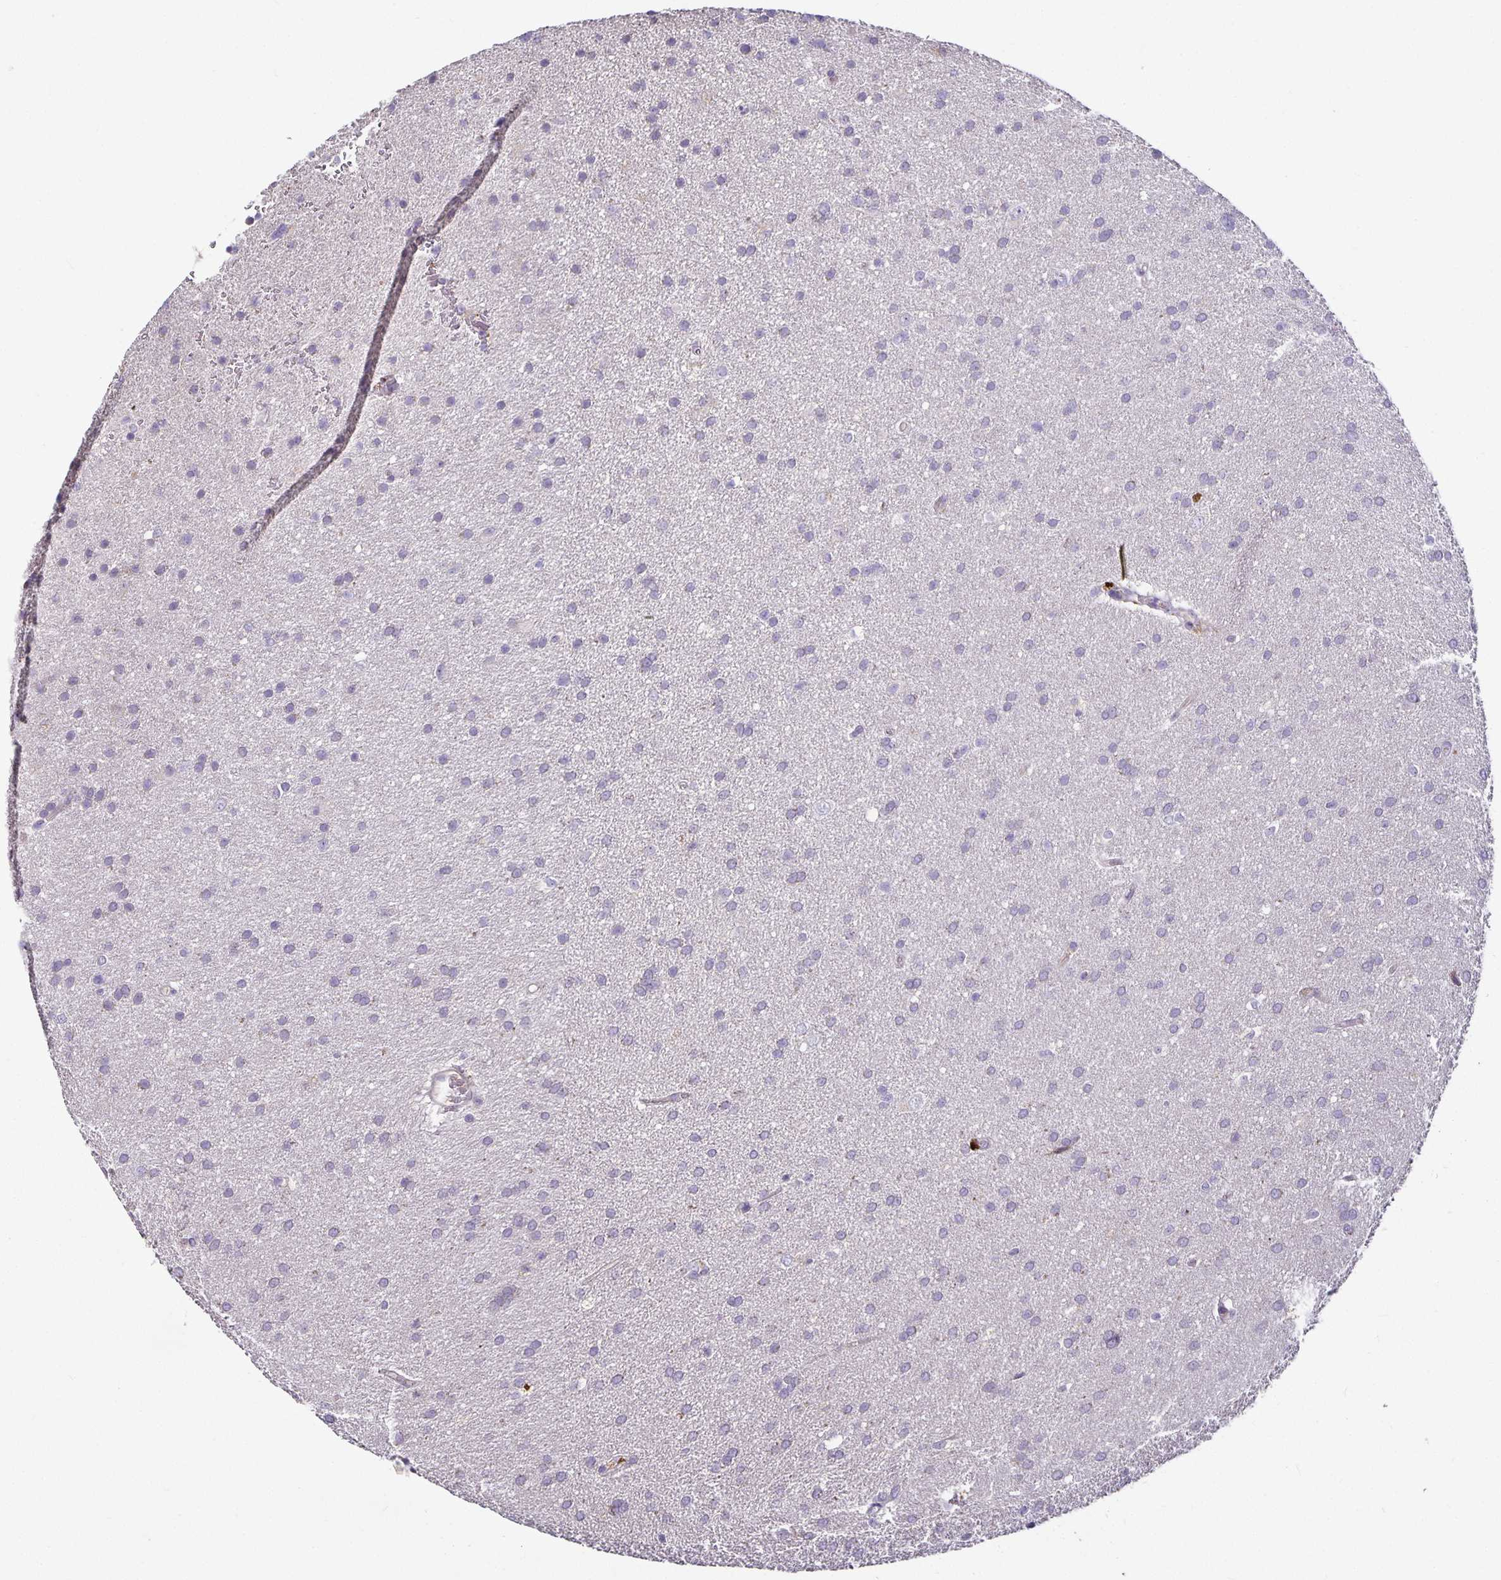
{"staining": {"intensity": "negative", "quantity": "none", "location": "none"}, "tissue": "glioma", "cell_type": "Tumor cells", "image_type": "cancer", "snomed": [{"axis": "morphology", "description": "Glioma, malignant, Low grade"}, {"axis": "topography", "description": "Brain"}], "caption": "DAB immunohistochemical staining of human malignant low-grade glioma shows no significant expression in tumor cells.", "gene": "CA12", "patient": {"sex": "female", "age": 54}}